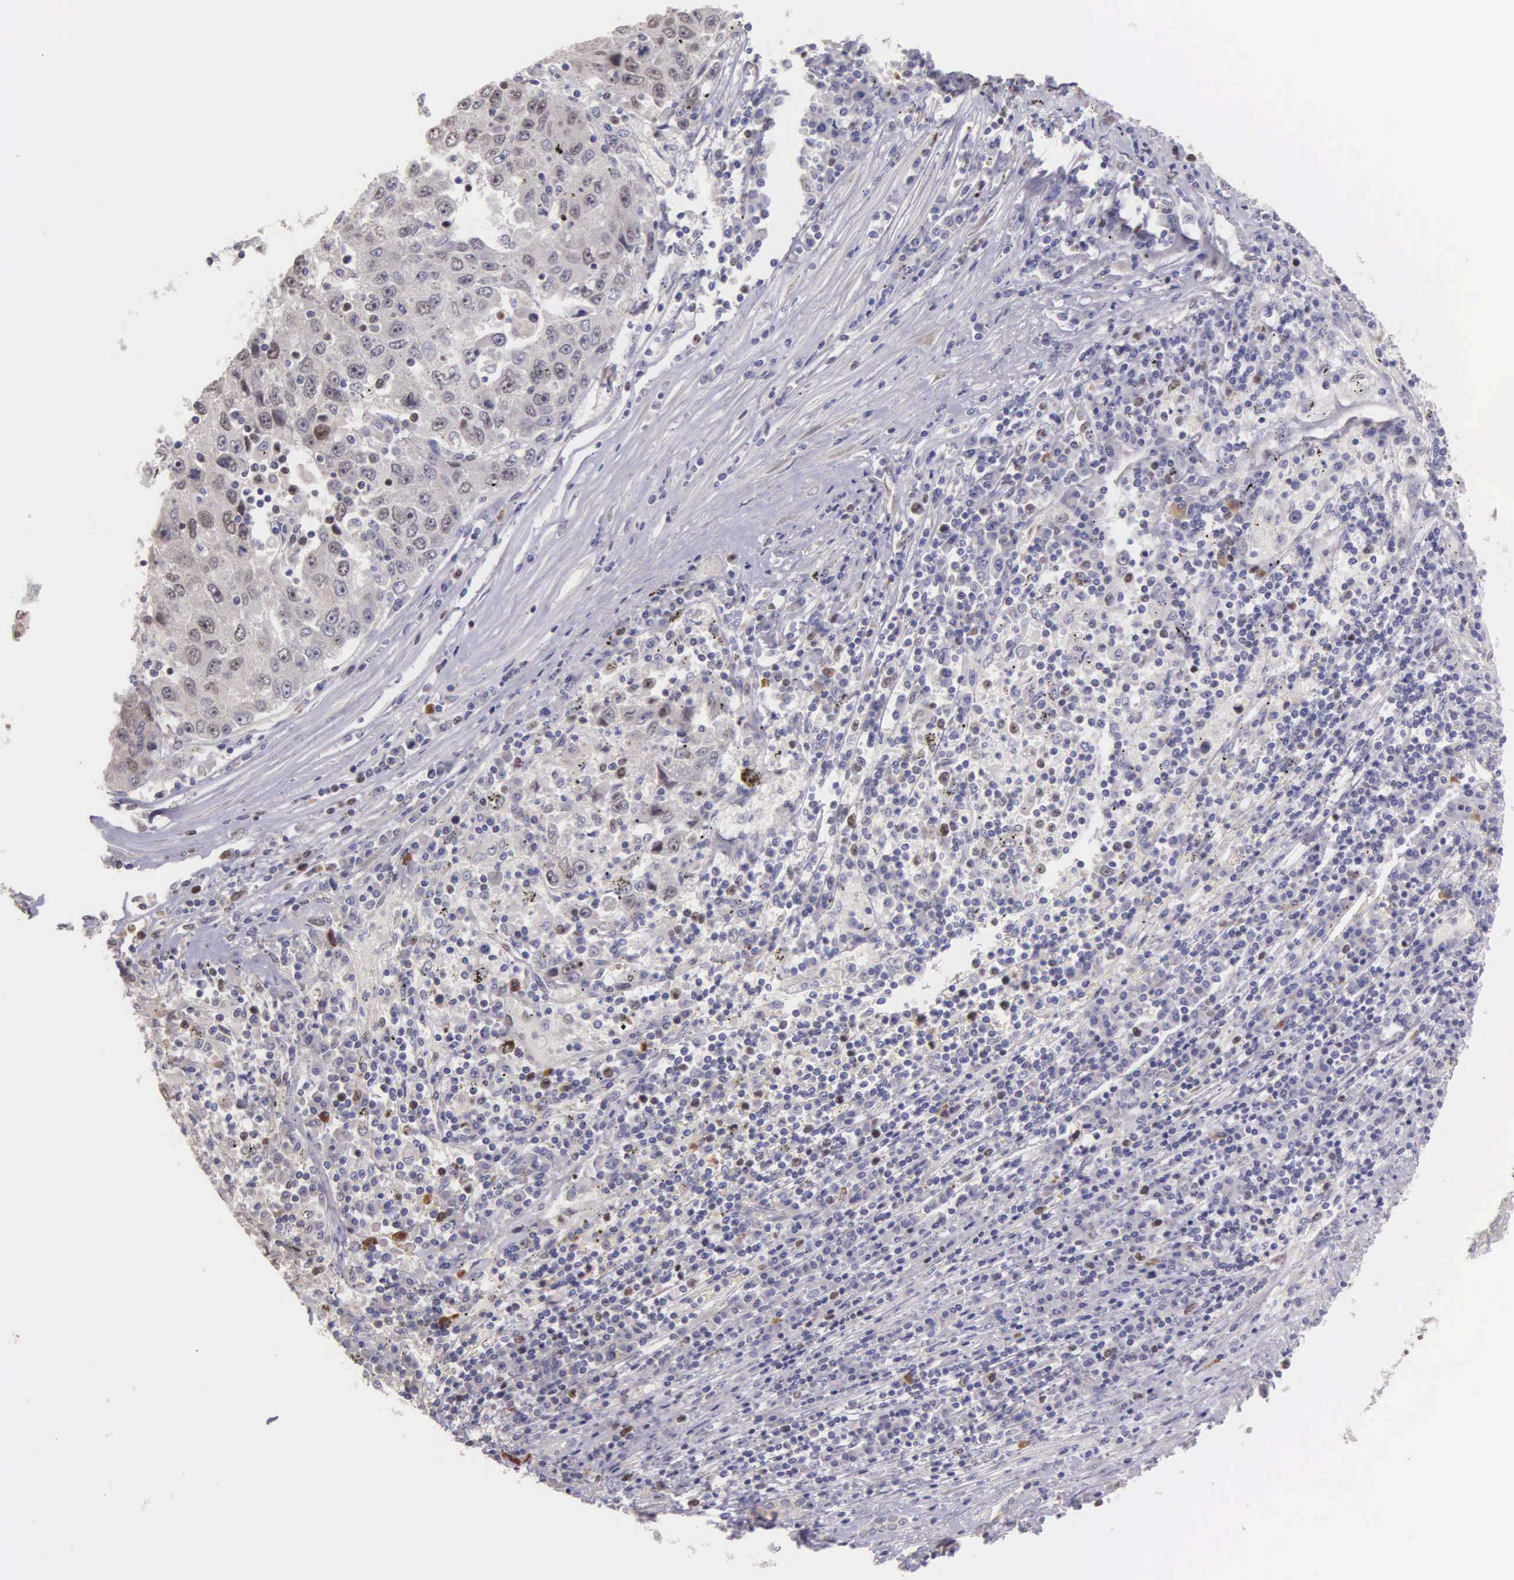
{"staining": {"intensity": "weak", "quantity": "<25%", "location": "nuclear"}, "tissue": "liver cancer", "cell_type": "Tumor cells", "image_type": "cancer", "snomed": [{"axis": "morphology", "description": "Carcinoma, Hepatocellular, NOS"}, {"axis": "topography", "description": "Liver"}], "caption": "Liver cancer stained for a protein using immunohistochemistry (IHC) exhibits no expression tumor cells.", "gene": "MCM5", "patient": {"sex": "male", "age": 49}}